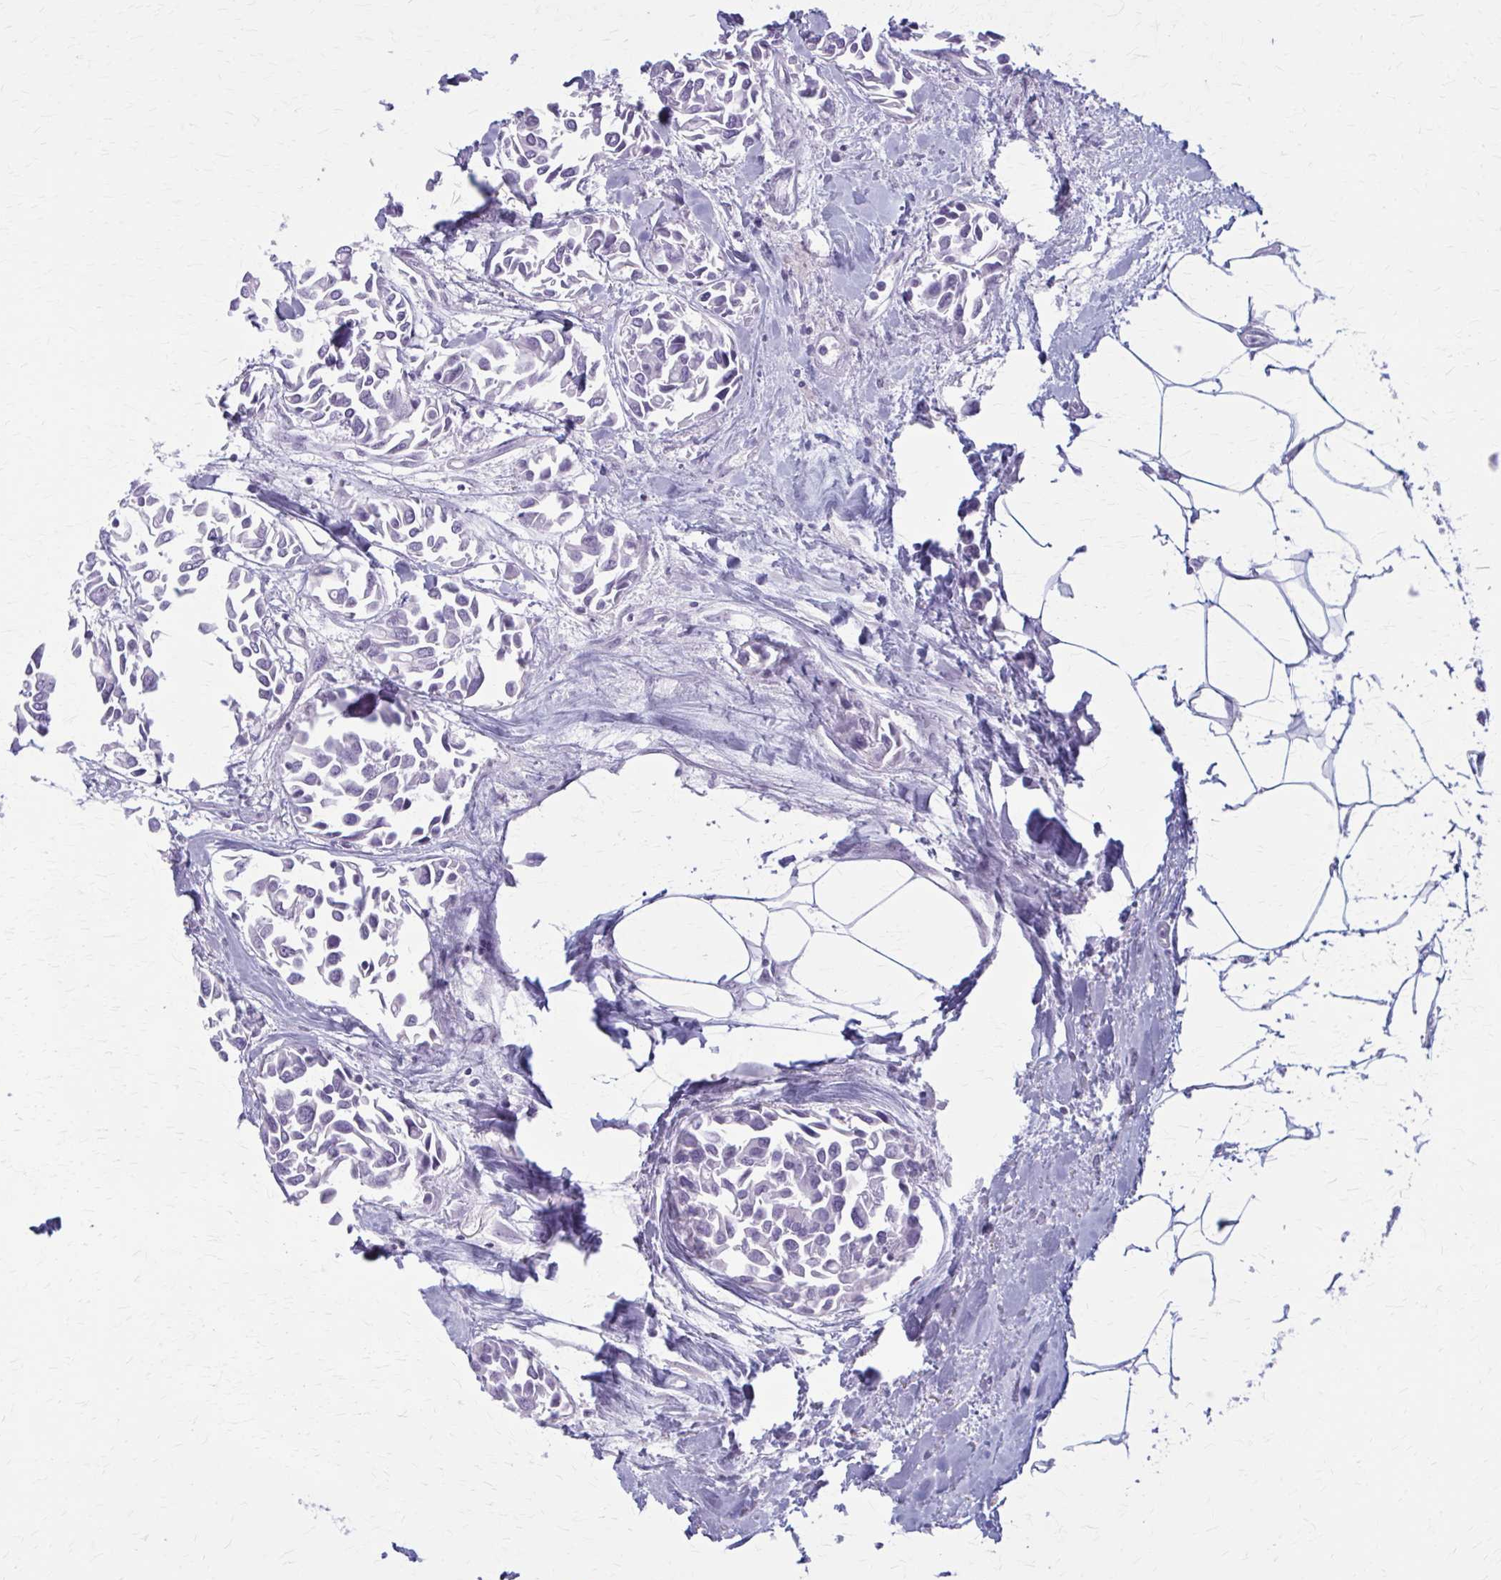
{"staining": {"intensity": "negative", "quantity": "none", "location": "none"}, "tissue": "breast cancer", "cell_type": "Tumor cells", "image_type": "cancer", "snomed": [{"axis": "morphology", "description": "Duct carcinoma"}, {"axis": "topography", "description": "Breast"}], "caption": "The IHC histopathology image has no significant positivity in tumor cells of breast invasive ductal carcinoma tissue.", "gene": "ZDHHC7", "patient": {"sex": "female", "age": 54}}